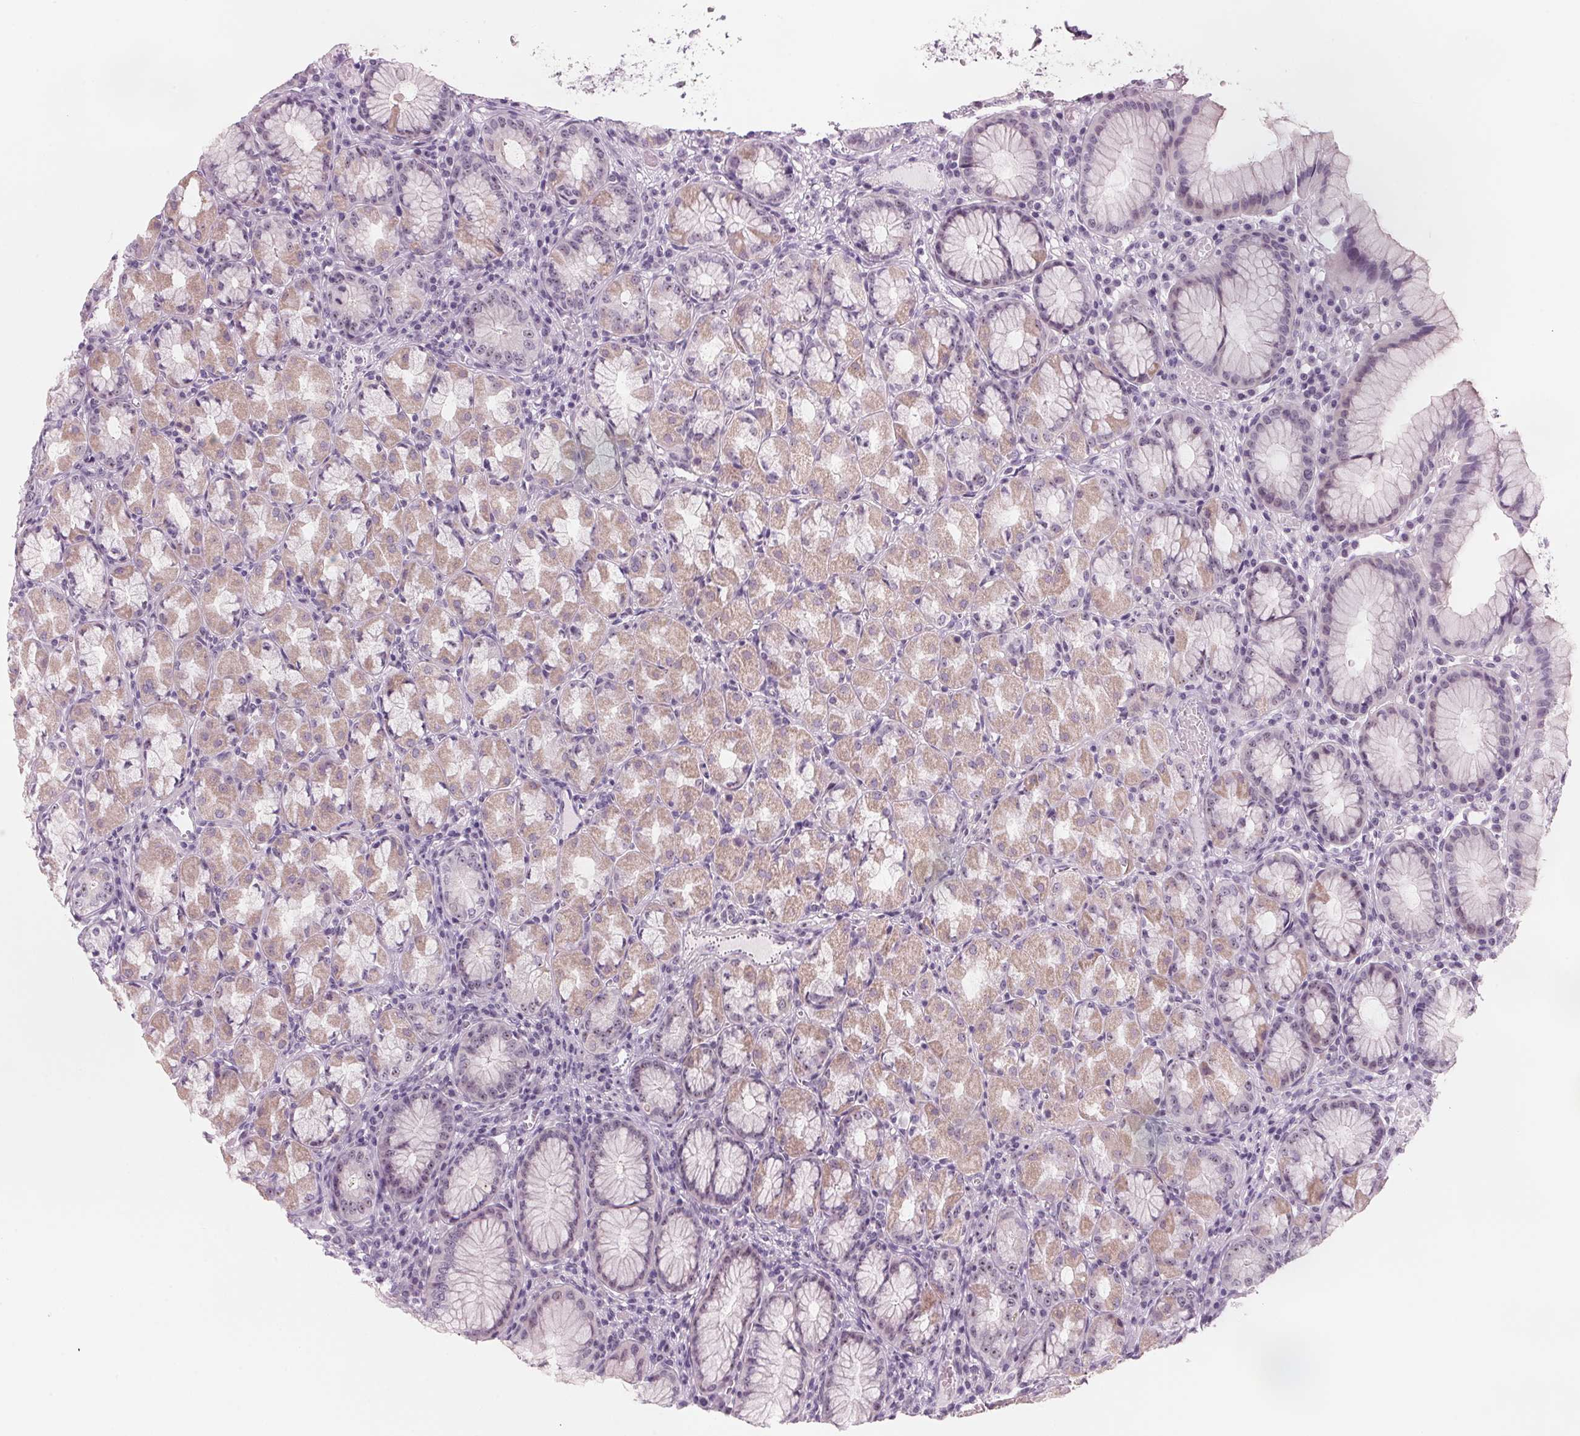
{"staining": {"intensity": "moderate", "quantity": "25%-75%", "location": "cytoplasmic/membranous,nuclear"}, "tissue": "stomach", "cell_type": "Glandular cells", "image_type": "normal", "snomed": [{"axis": "morphology", "description": "Normal tissue, NOS"}, {"axis": "topography", "description": "Stomach"}], "caption": "Immunohistochemistry micrograph of benign stomach: stomach stained using immunohistochemistry exhibits medium levels of moderate protein expression localized specifically in the cytoplasmic/membranous,nuclear of glandular cells, appearing as a cytoplasmic/membranous,nuclear brown color.", "gene": "DNTTIP2", "patient": {"sex": "male", "age": 55}}